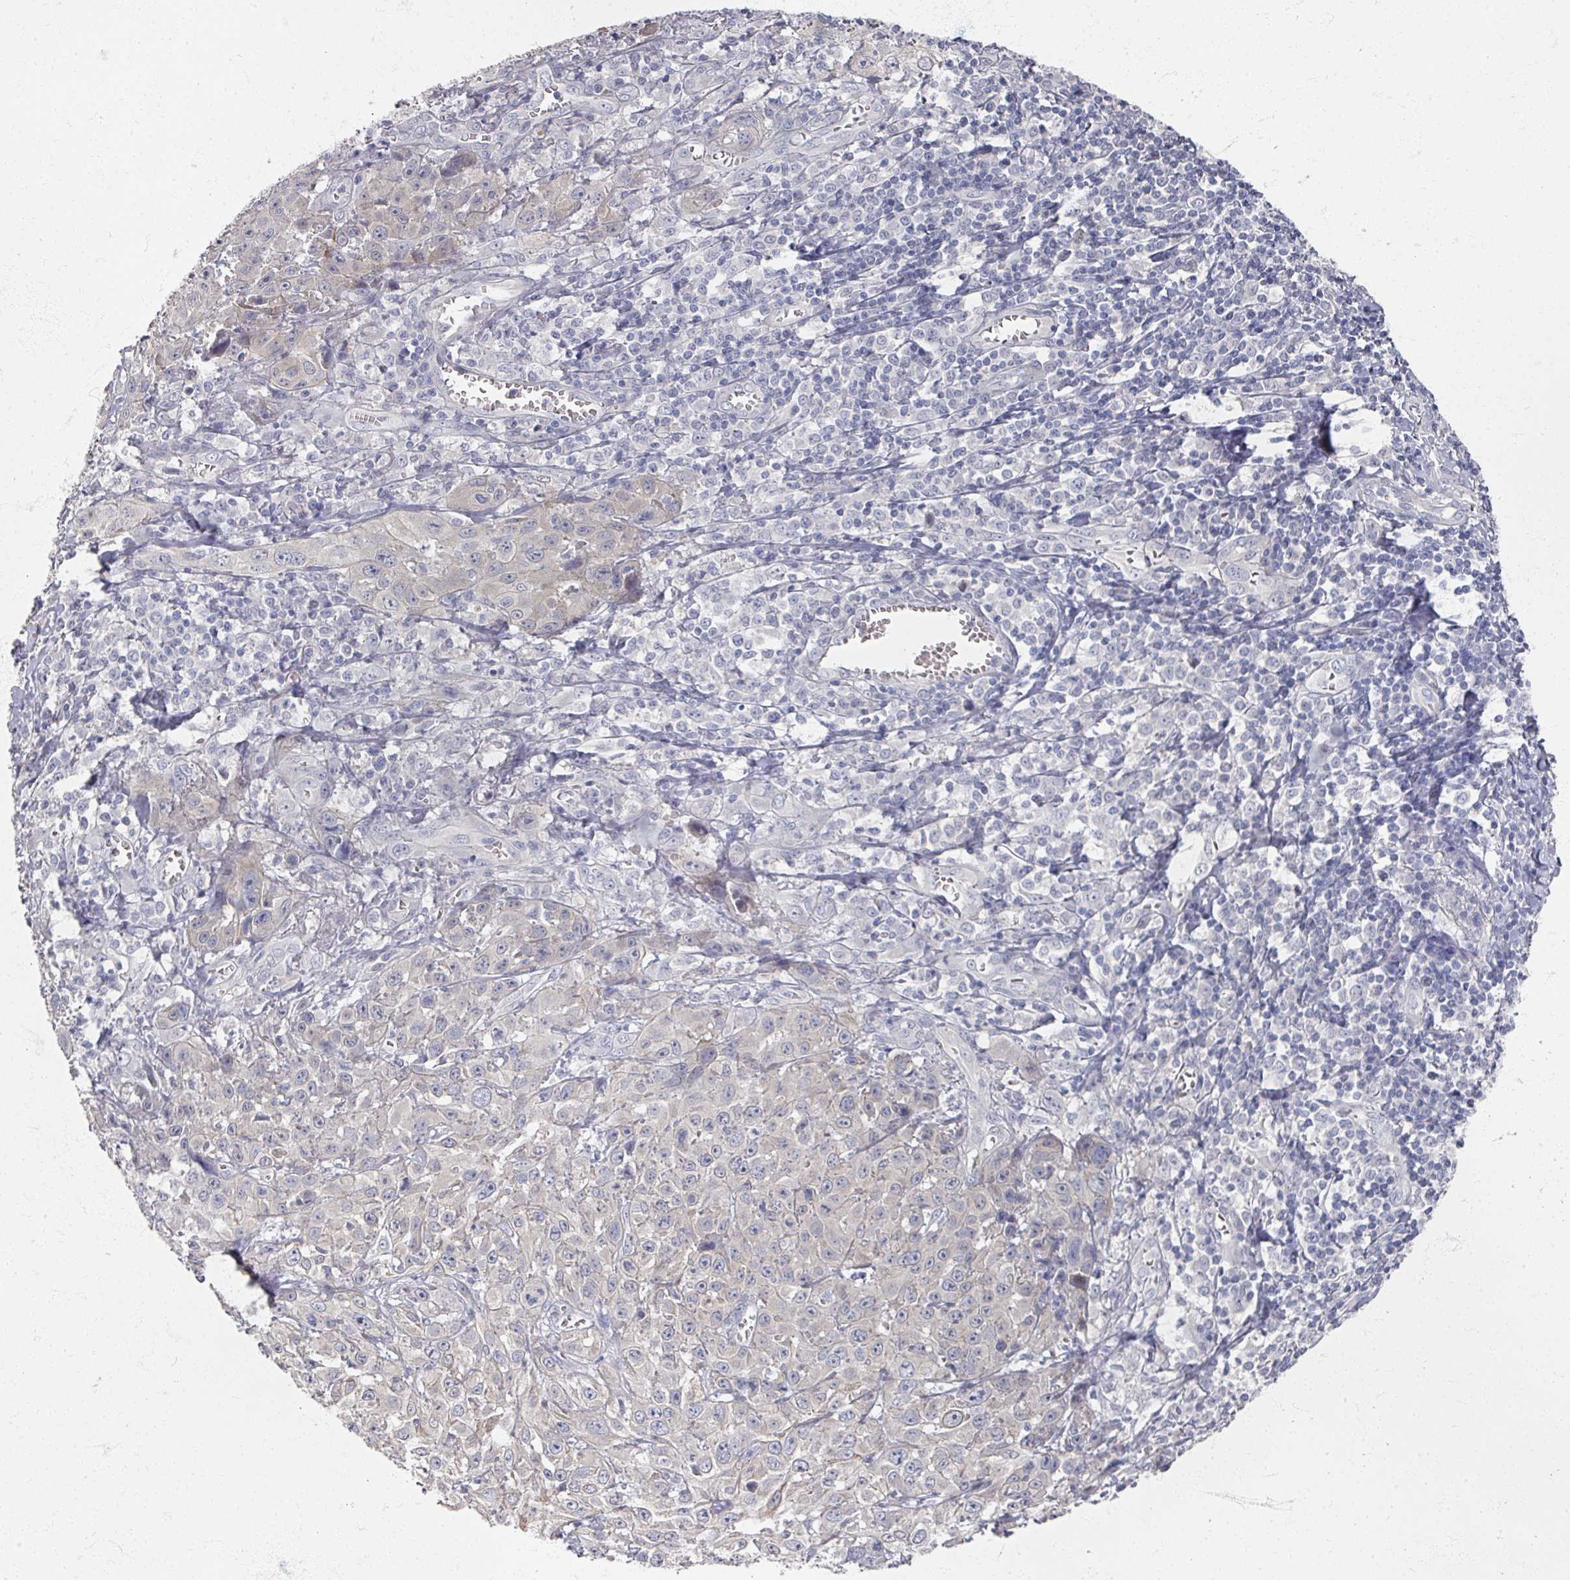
{"staining": {"intensity": "weak", "quantity": "<25%", "location": "cytoplasmic/membranous"}, "tissue": "skin cancer", "cell_type": "Tumor cells", "image_type": "cancer", "snomed": [{"axis": "morphology", "description": "Squamous cell carcinoma, NOS"}, {"axis": "topography", "description": "Skin"}, {"axis": "topography", "description": "Vulva"}], "caption": "Human skin squamous cell carcinoma stained for a protein using immunohistochemistry demonstrates no positivity in tumor cells.", "gene": "TTYH3", "patient": {"sex": "female", "age": 71}}